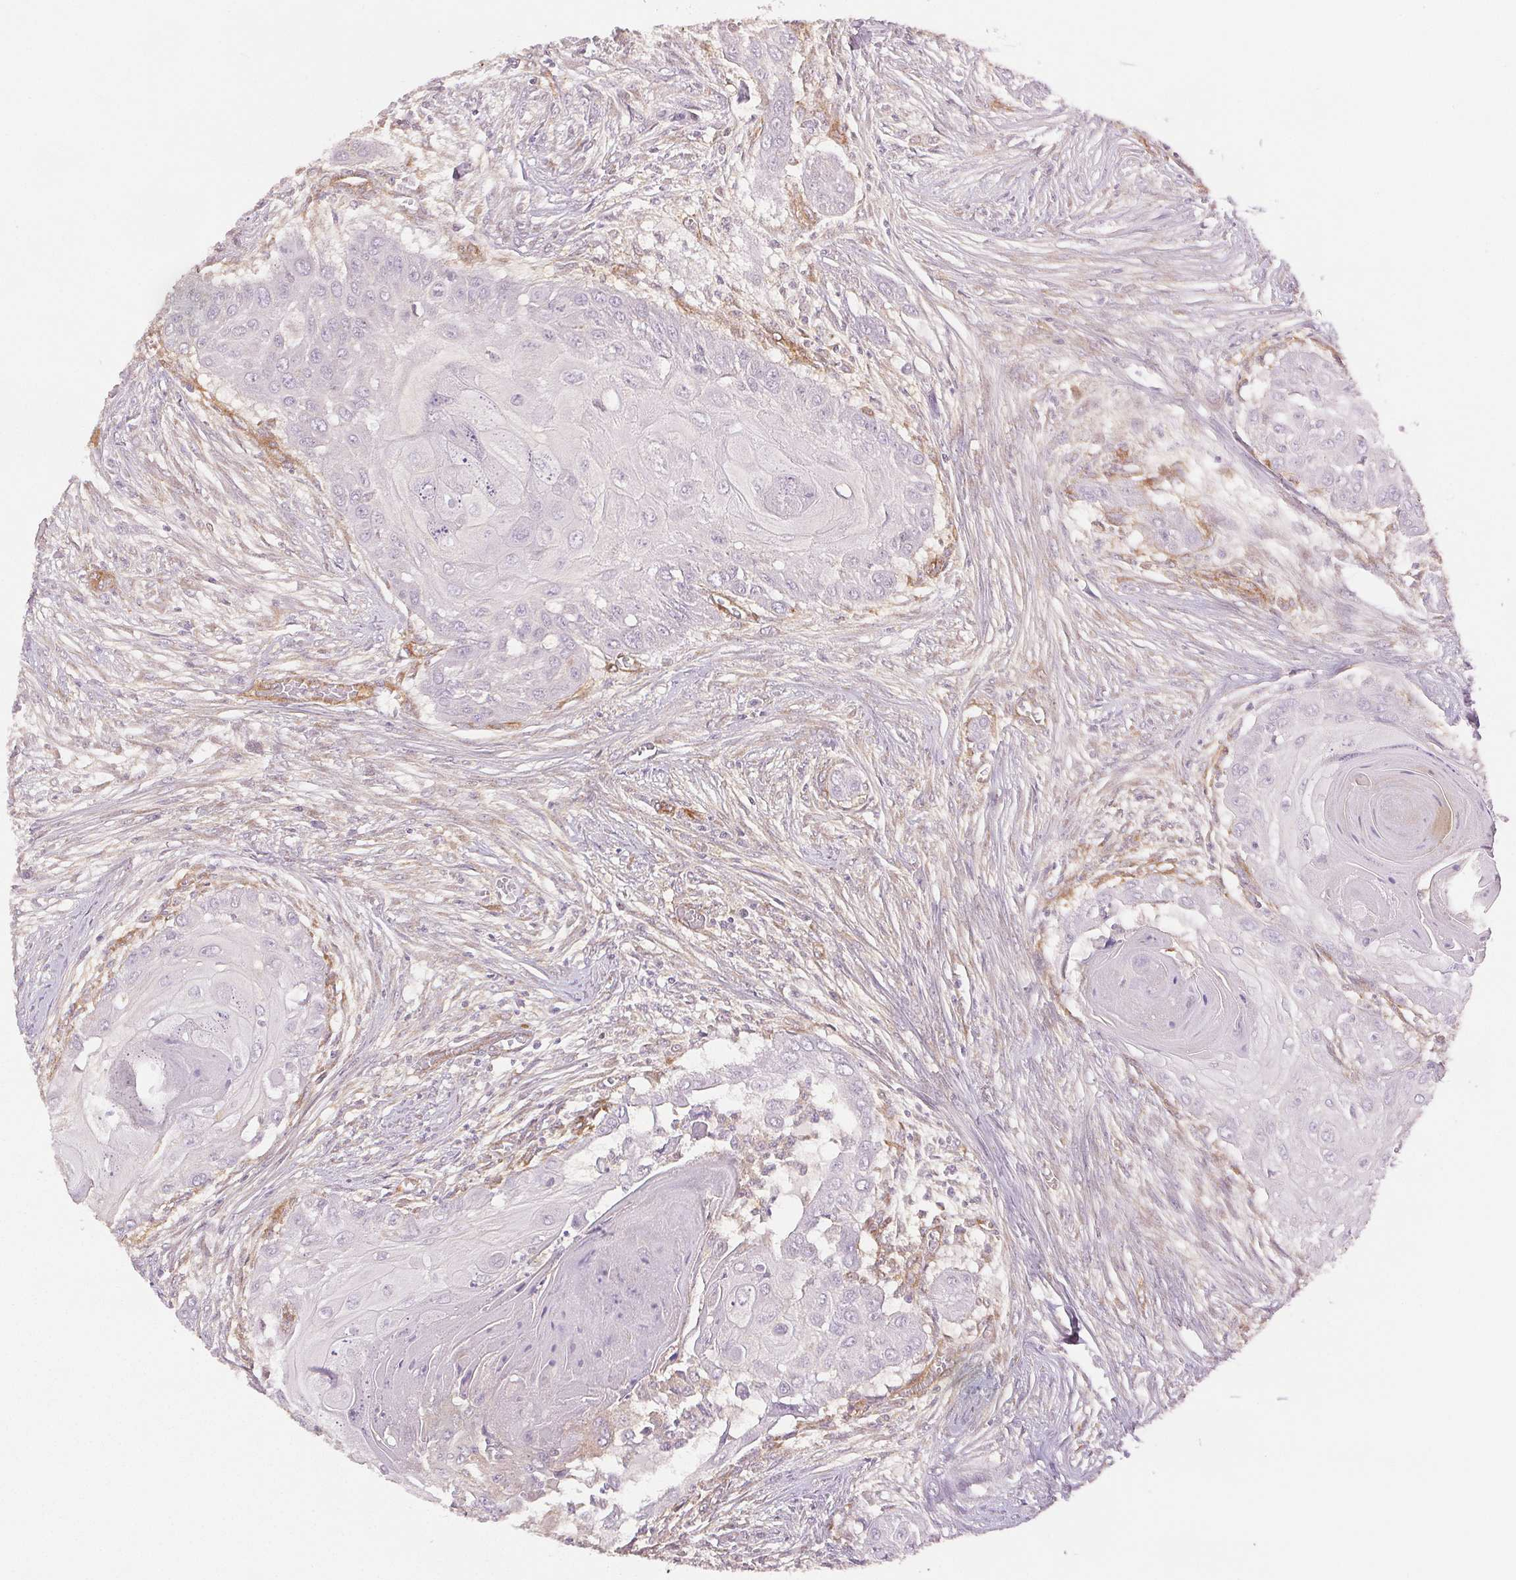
{"staining": {"intensity": "negative", "quantity": "none", "location": "none"}, "tissue": "head and neck cancer", "cell_type": "Tumor cells", "image_type": "cancer", "snomed": [{"axis": "morphology", "description": "Squamous cell carcinoma, NOS"}, {"axis": "topography", "description": "Oral tissue"}, {"axis": "topography", "description": "Head-Neck"}], "caption": "Human head and neck squamous cell carcinoma stained for a protein using IHC displays no positivity in tumor cells.", "gene": "DIAPH2", "patient": {"sex": "male", "age": 71}}